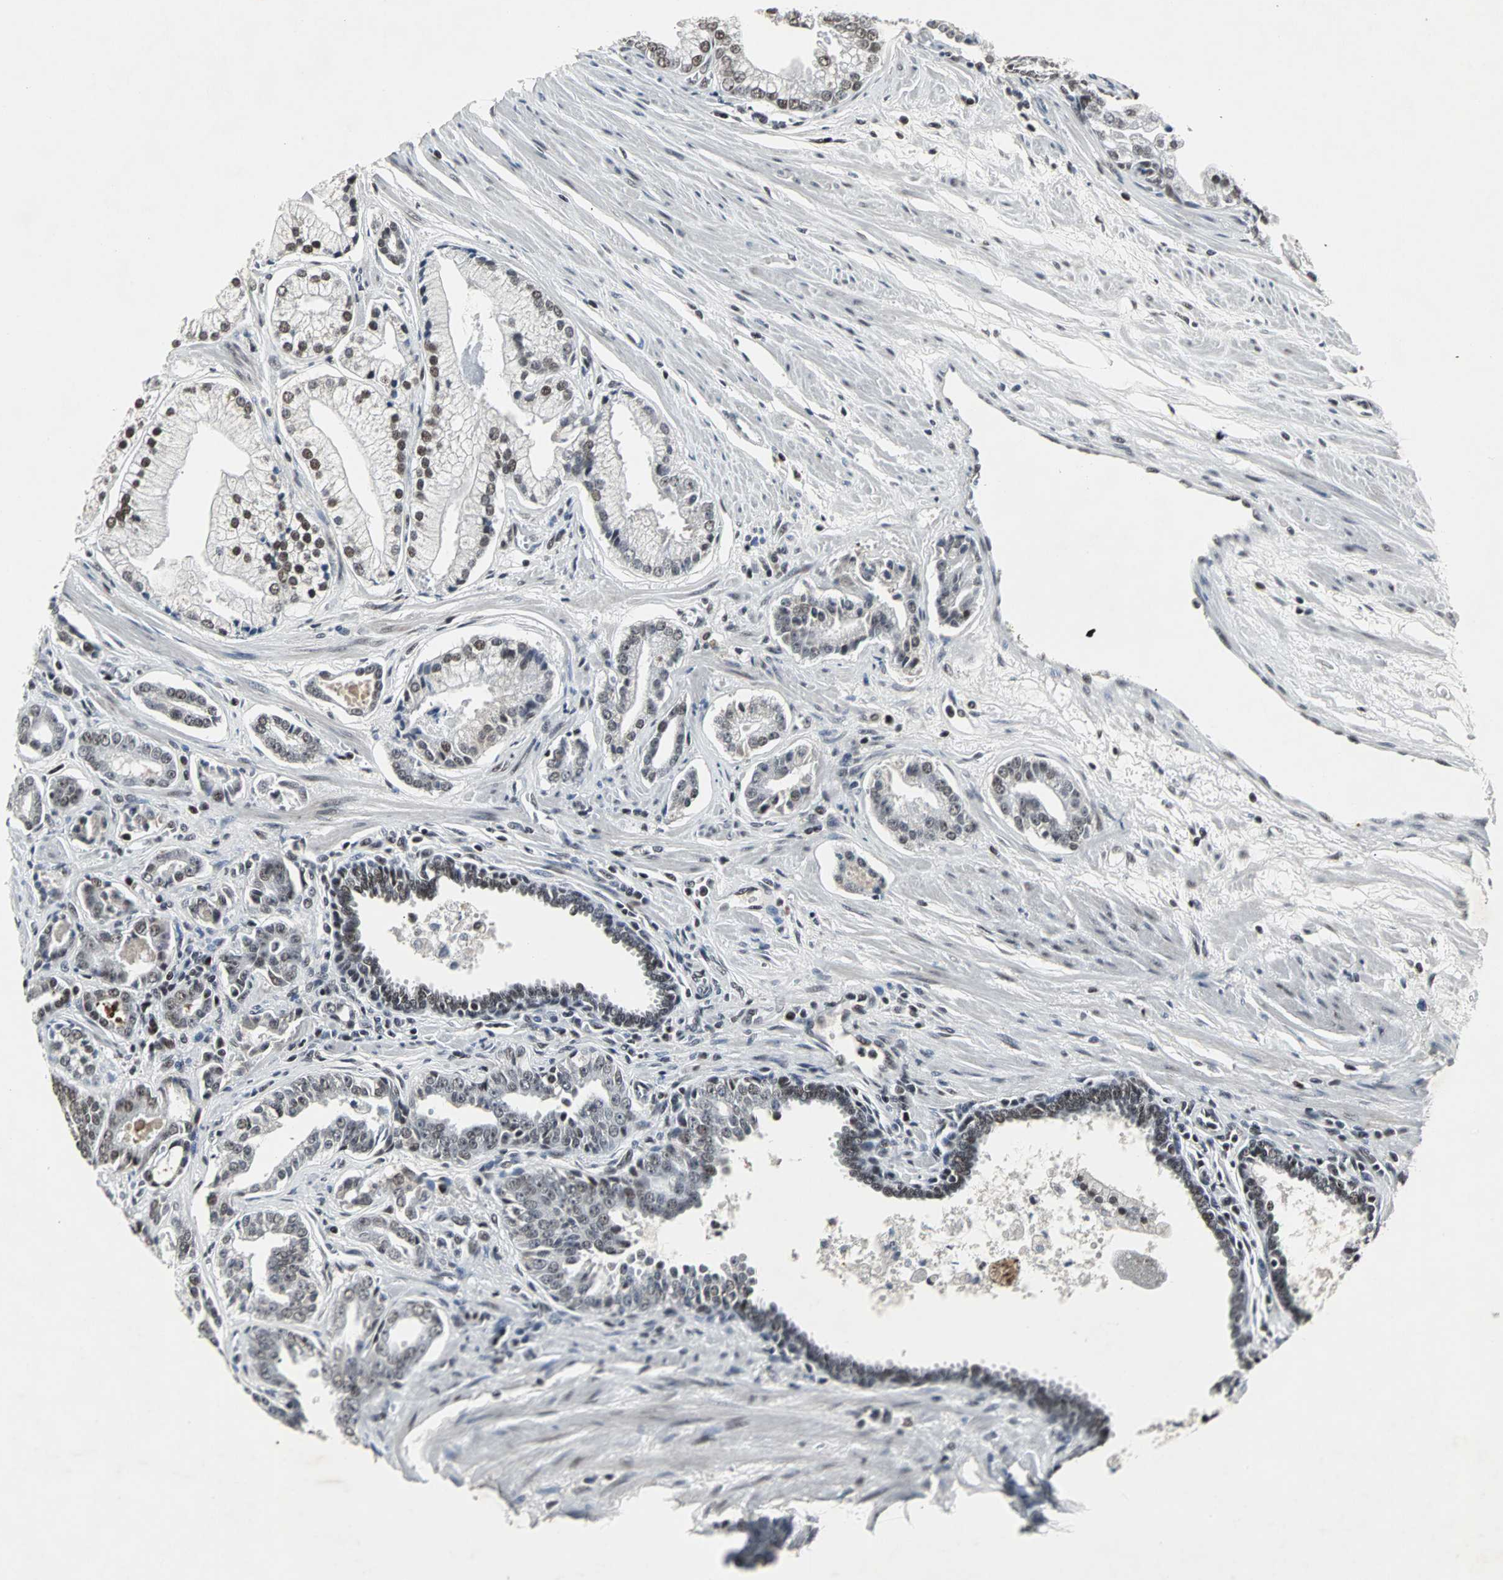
{"staining": {"intensity": "weak", "quantity": "25%-75%", "location": "nuclear"}, "tissue": "prostate cancer", "cell_type": "Tumor cells", "image_type": "cancer", "snomed": [{"axis": "morphology", "description": "Adenocarcinoma, High grade"}, {"axis": "topography", "description": "Prostate"}], "caption": "Tumor cells reveal low levels of weak nuclear staining in about 25%-75% of cells in prostate adenocarcinoma (high-grade). (DAB IHC with brightfield microscopy, high magnification).", "gene": "PNKP", "patient": {"sex": "male", "age": 67}}